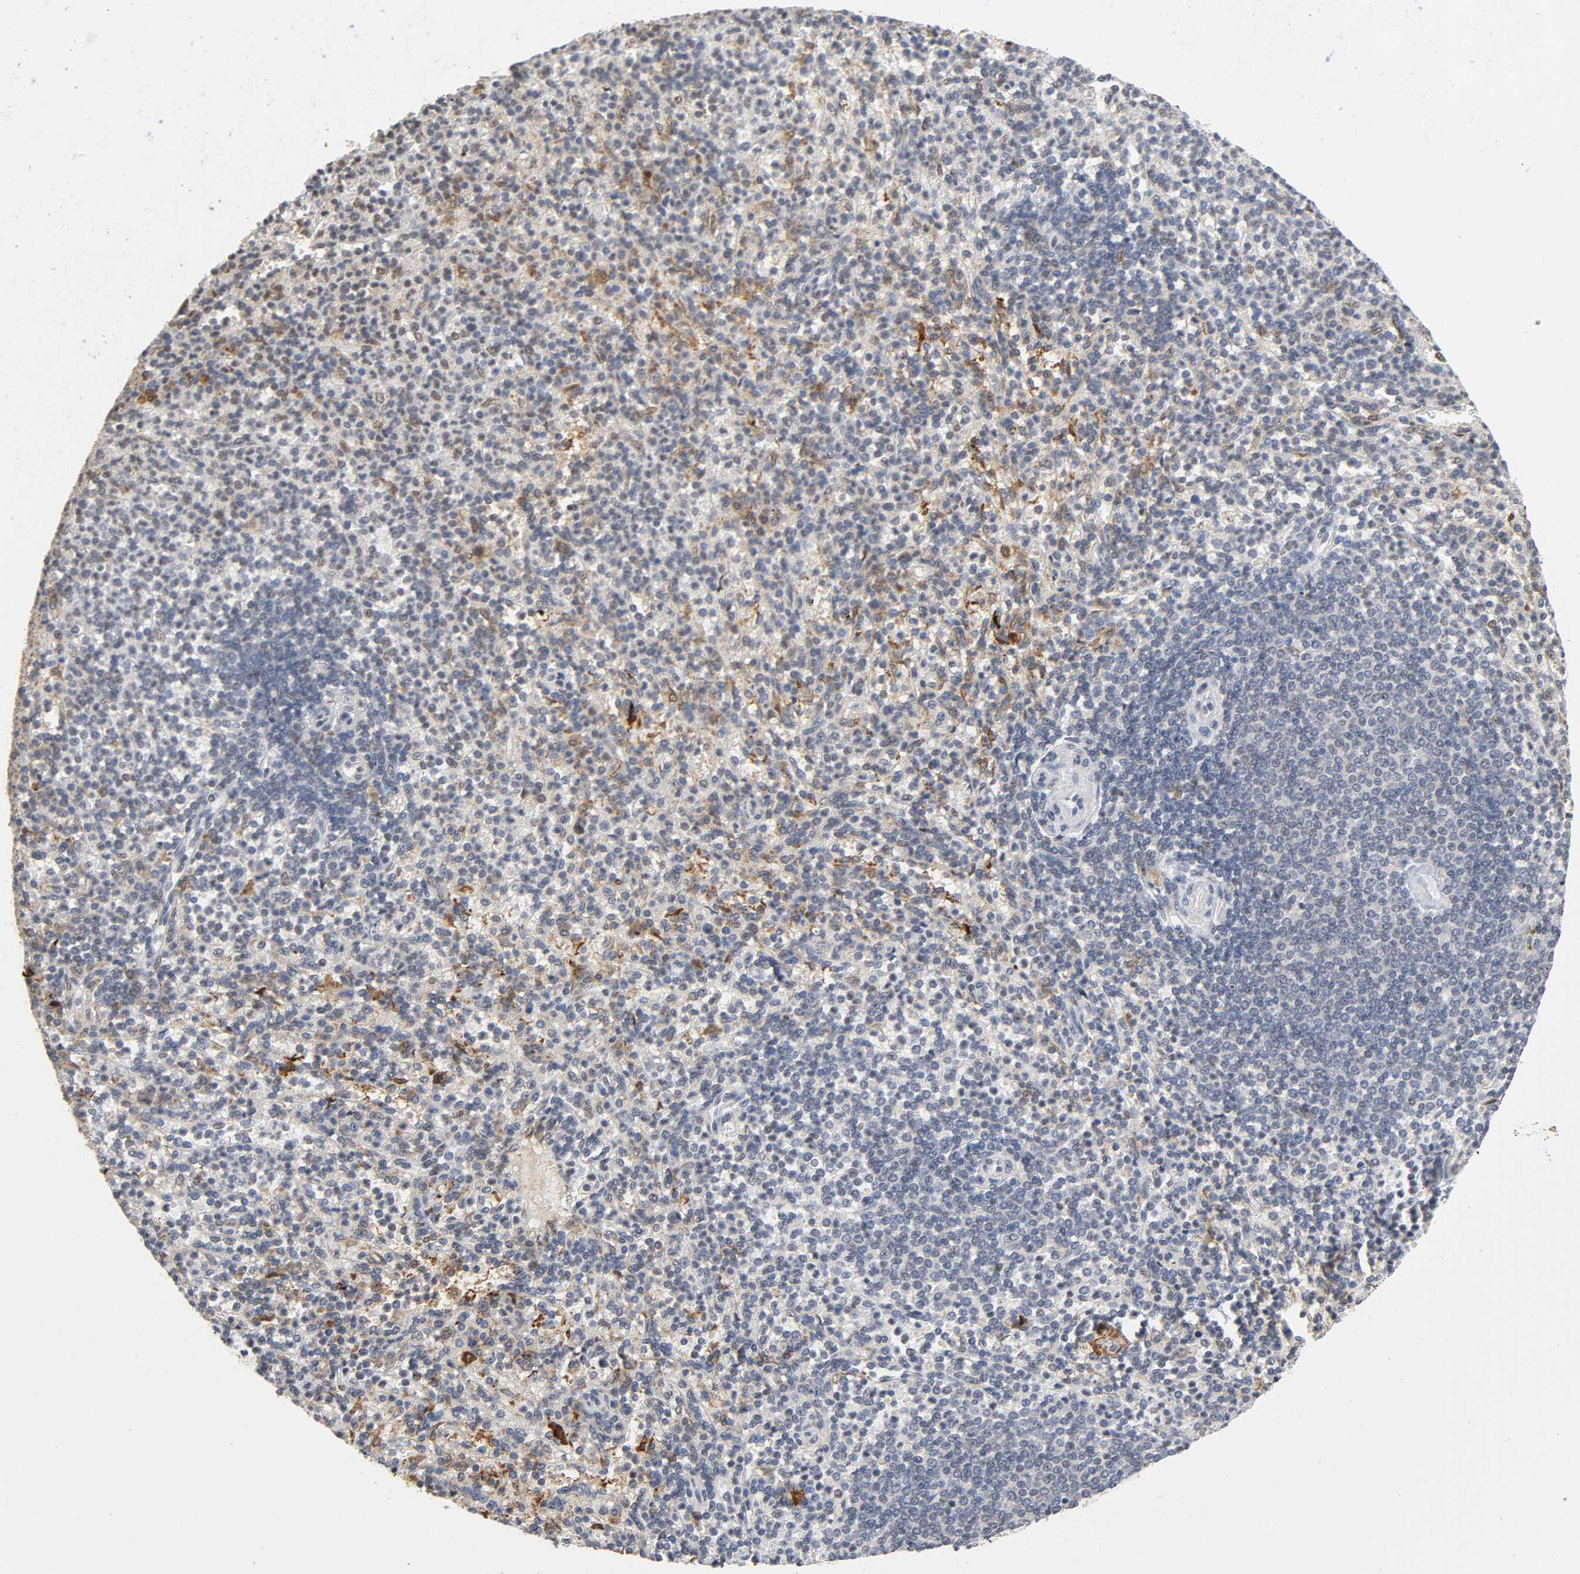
{"staining": {"intensity": "moderate", "quantity": "25%-75%", "location": "cytoplasmic/membranous"}, "tissue": "spleen", "cell_type": "Cells in red pulp", "image_type": "normal", "snomed": [{"axis": "morphology", "description": "Normal tissue, NOS"}, {"axis": "topography", "description": "Spleen"}], "caption": "Immunohistochemical staining of benign human spleen exhibits moderate cytoplasmic/membranous protein positivity in about 25%-75% of cells in red pulp.", "gene": "KAT2B", "patient": {"sex": "female", "age": 74}}